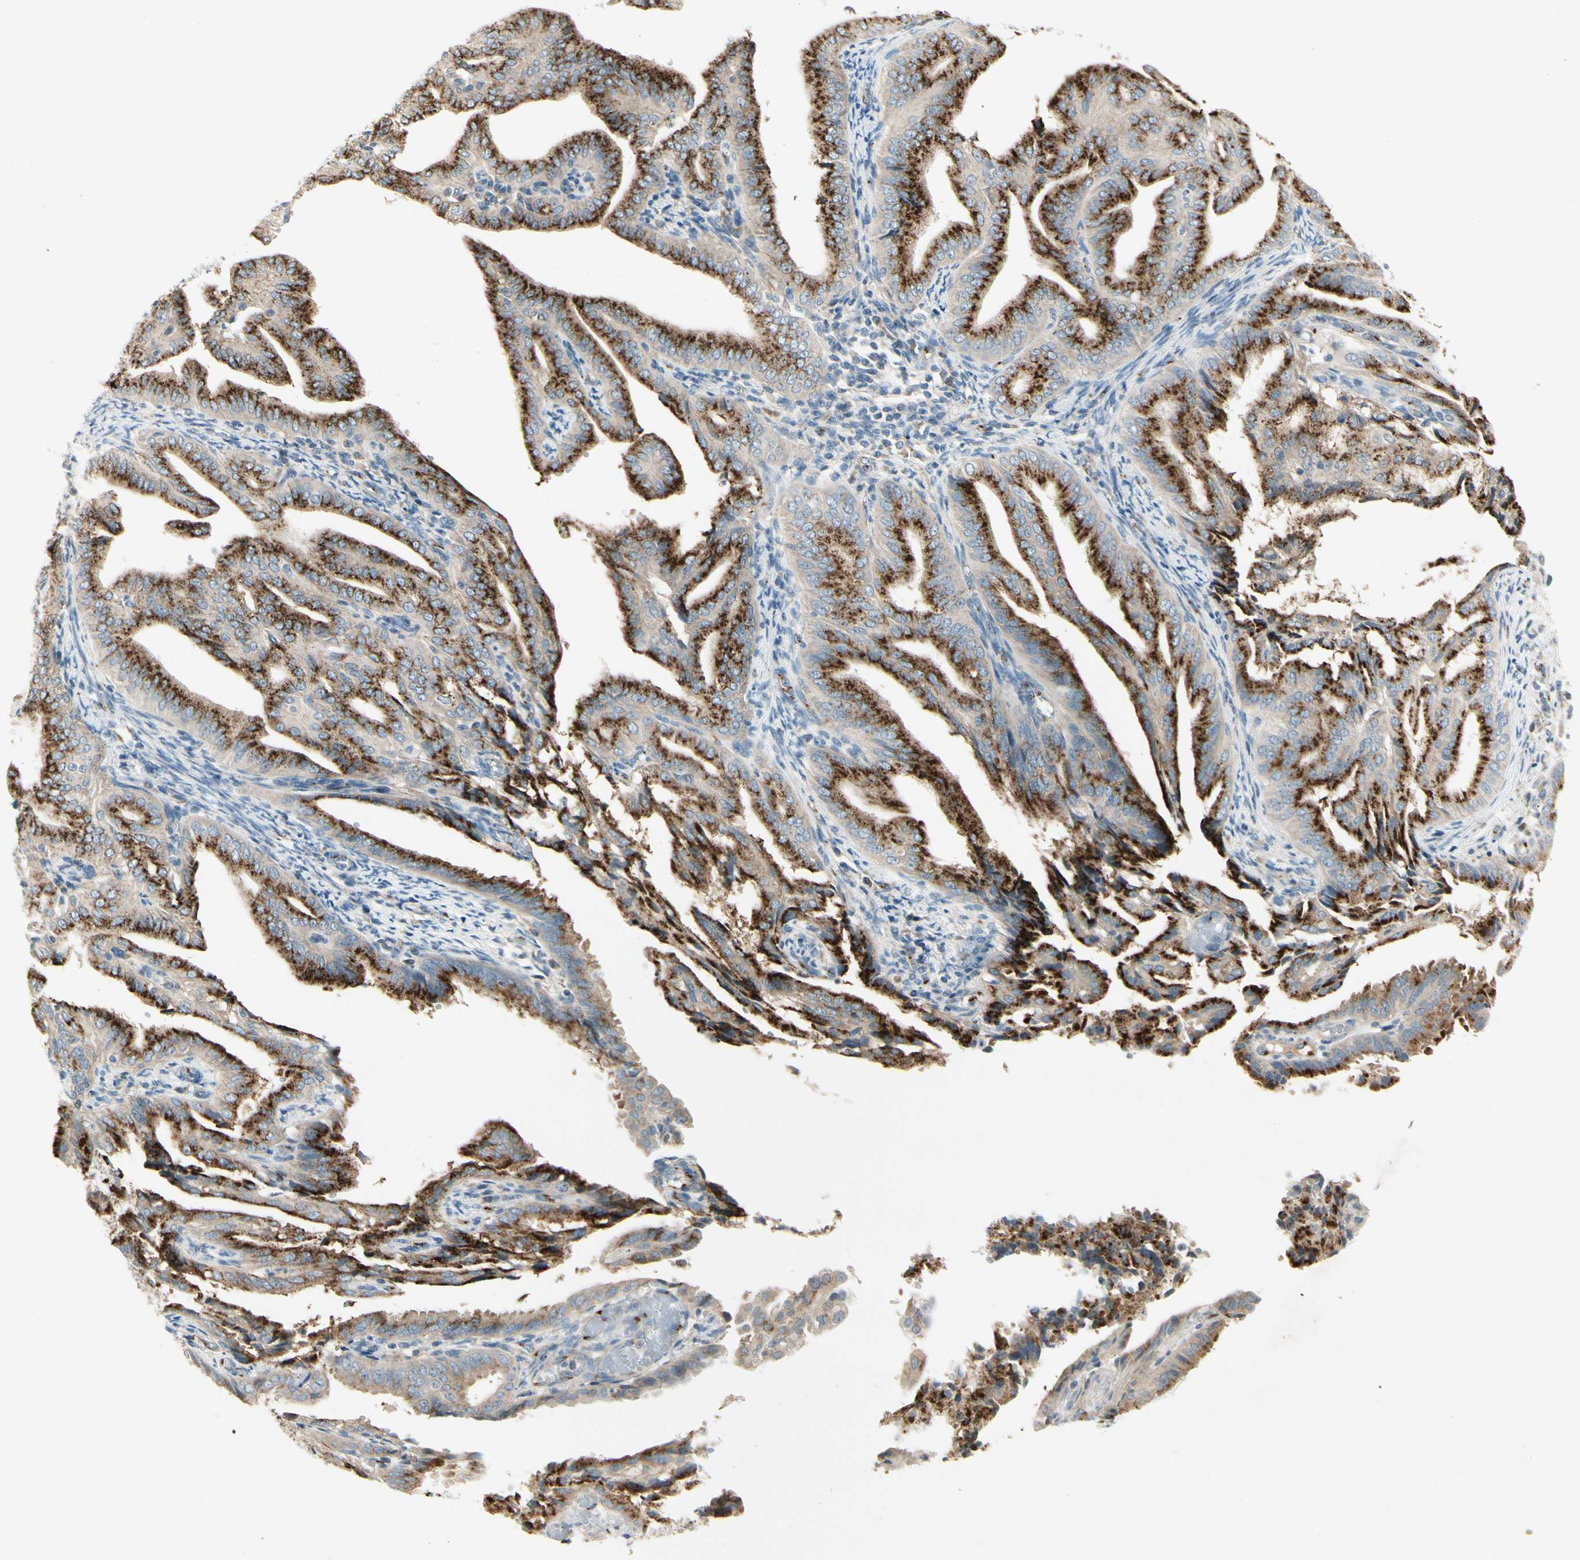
{"staining": {"intensity": "strong", "quantity": ">75%", "location": "cytoplasmic/membranous"}, "tissue": "endometrial cancer", "cell_type": "Tumor cells", "image_type": "cancer", "snomed": [{"axis": "morphology", "description": "Adenocarcinoma, NOS"}, {"axis": "topography", "description": "Endometrium"}], "caption": "A brown stain labels strong cytoplasmic/membranous positivity of a protein in human endometrial cancer tumor cells. (IHC, brightfield microscopy, high magnification).", "gene": "MANSC1", "patient": {"sex": "female", "age": 58}}